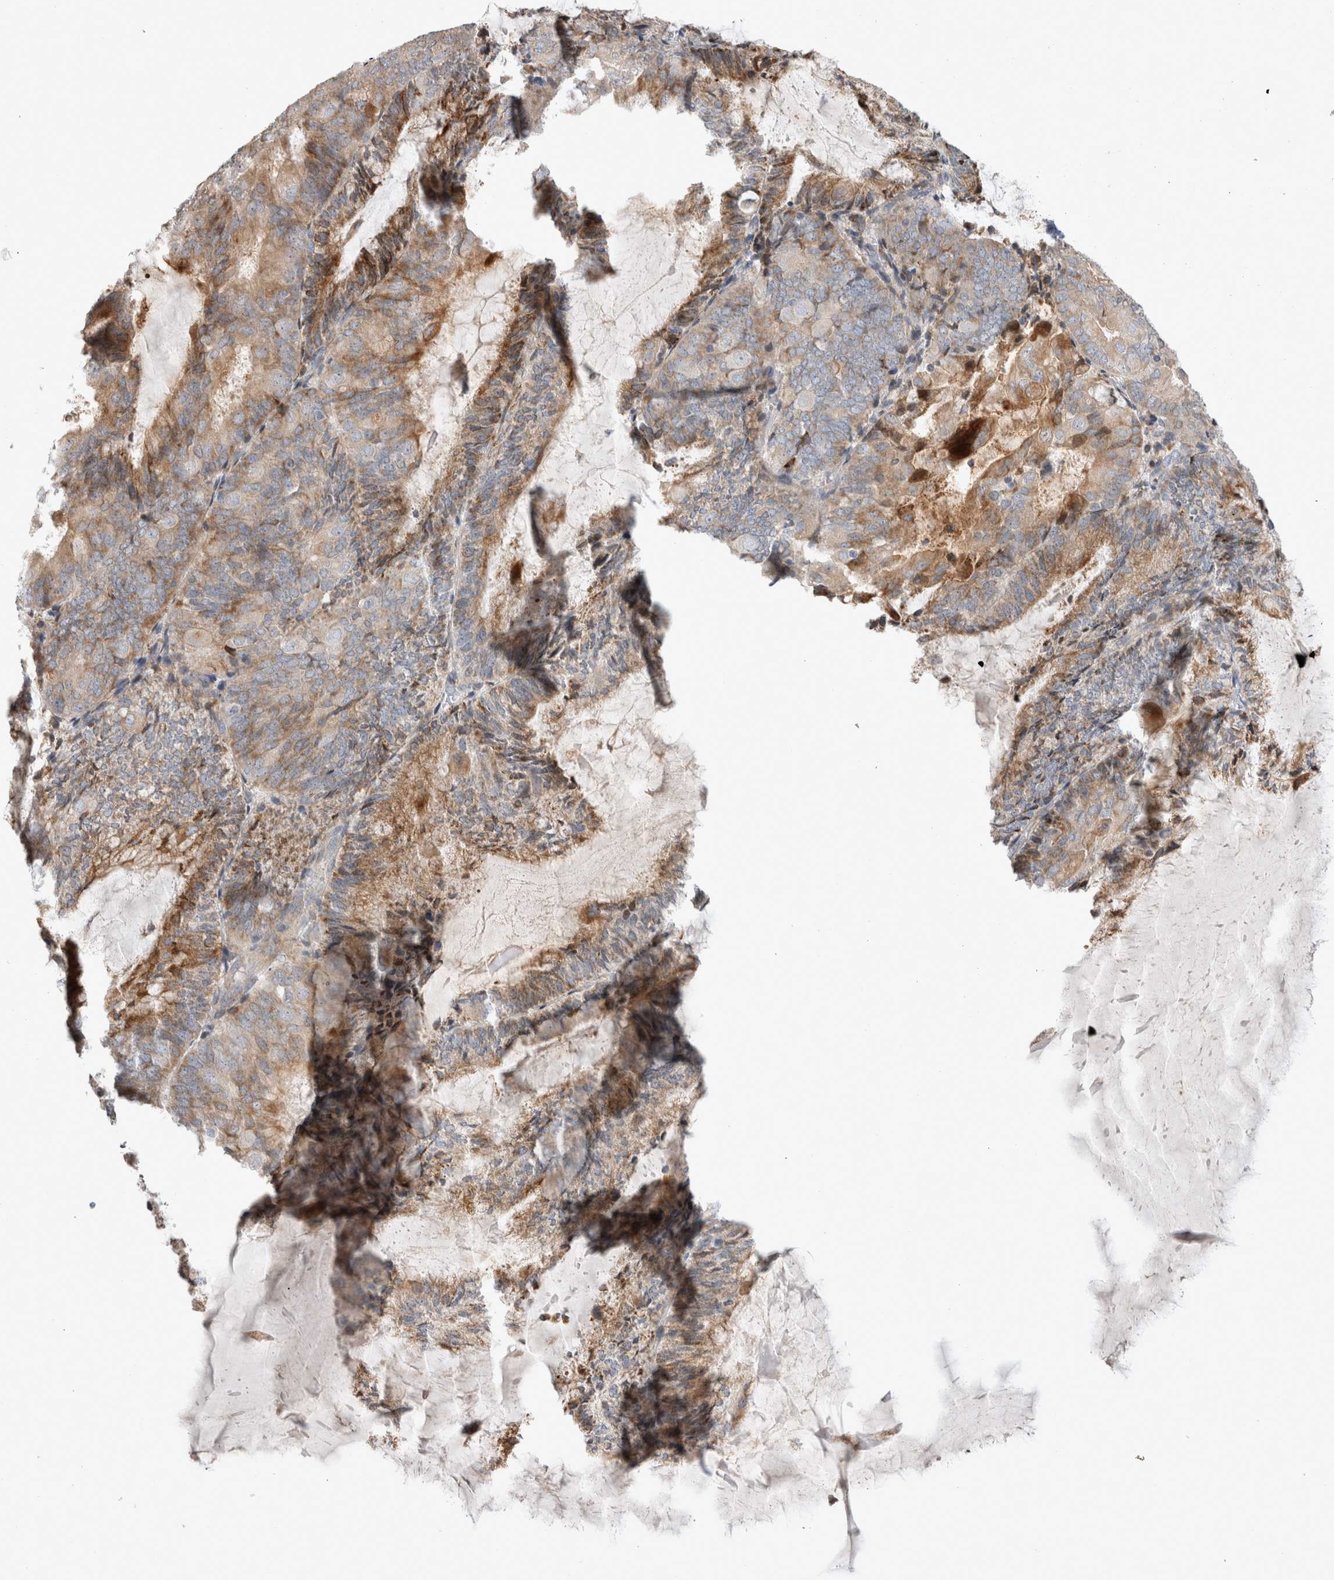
{"staining": {"intensity": "moderate", "quantity": "25%-75%", "location": "cytoplasmic/membranous"}, "tissue": "endometrial cancer", "cell_type": "Tumor cells", "image_type": "cancer", "snomed": [{"axis": "morphology", "description": "Adenocarcinoma, NOS"}, {"axis": "topography", "description": "Endometrium"}], "caption": "Immunohistochemical staining of human endometrial cancer (adenocarcinoma) demonstrates medium levels of moderate cytoplasmic/membranous protein expression in about 25%-75% of tumor cells.", "gene": "TRMT9B", "patient": {"sex": "female", "age": 81}}